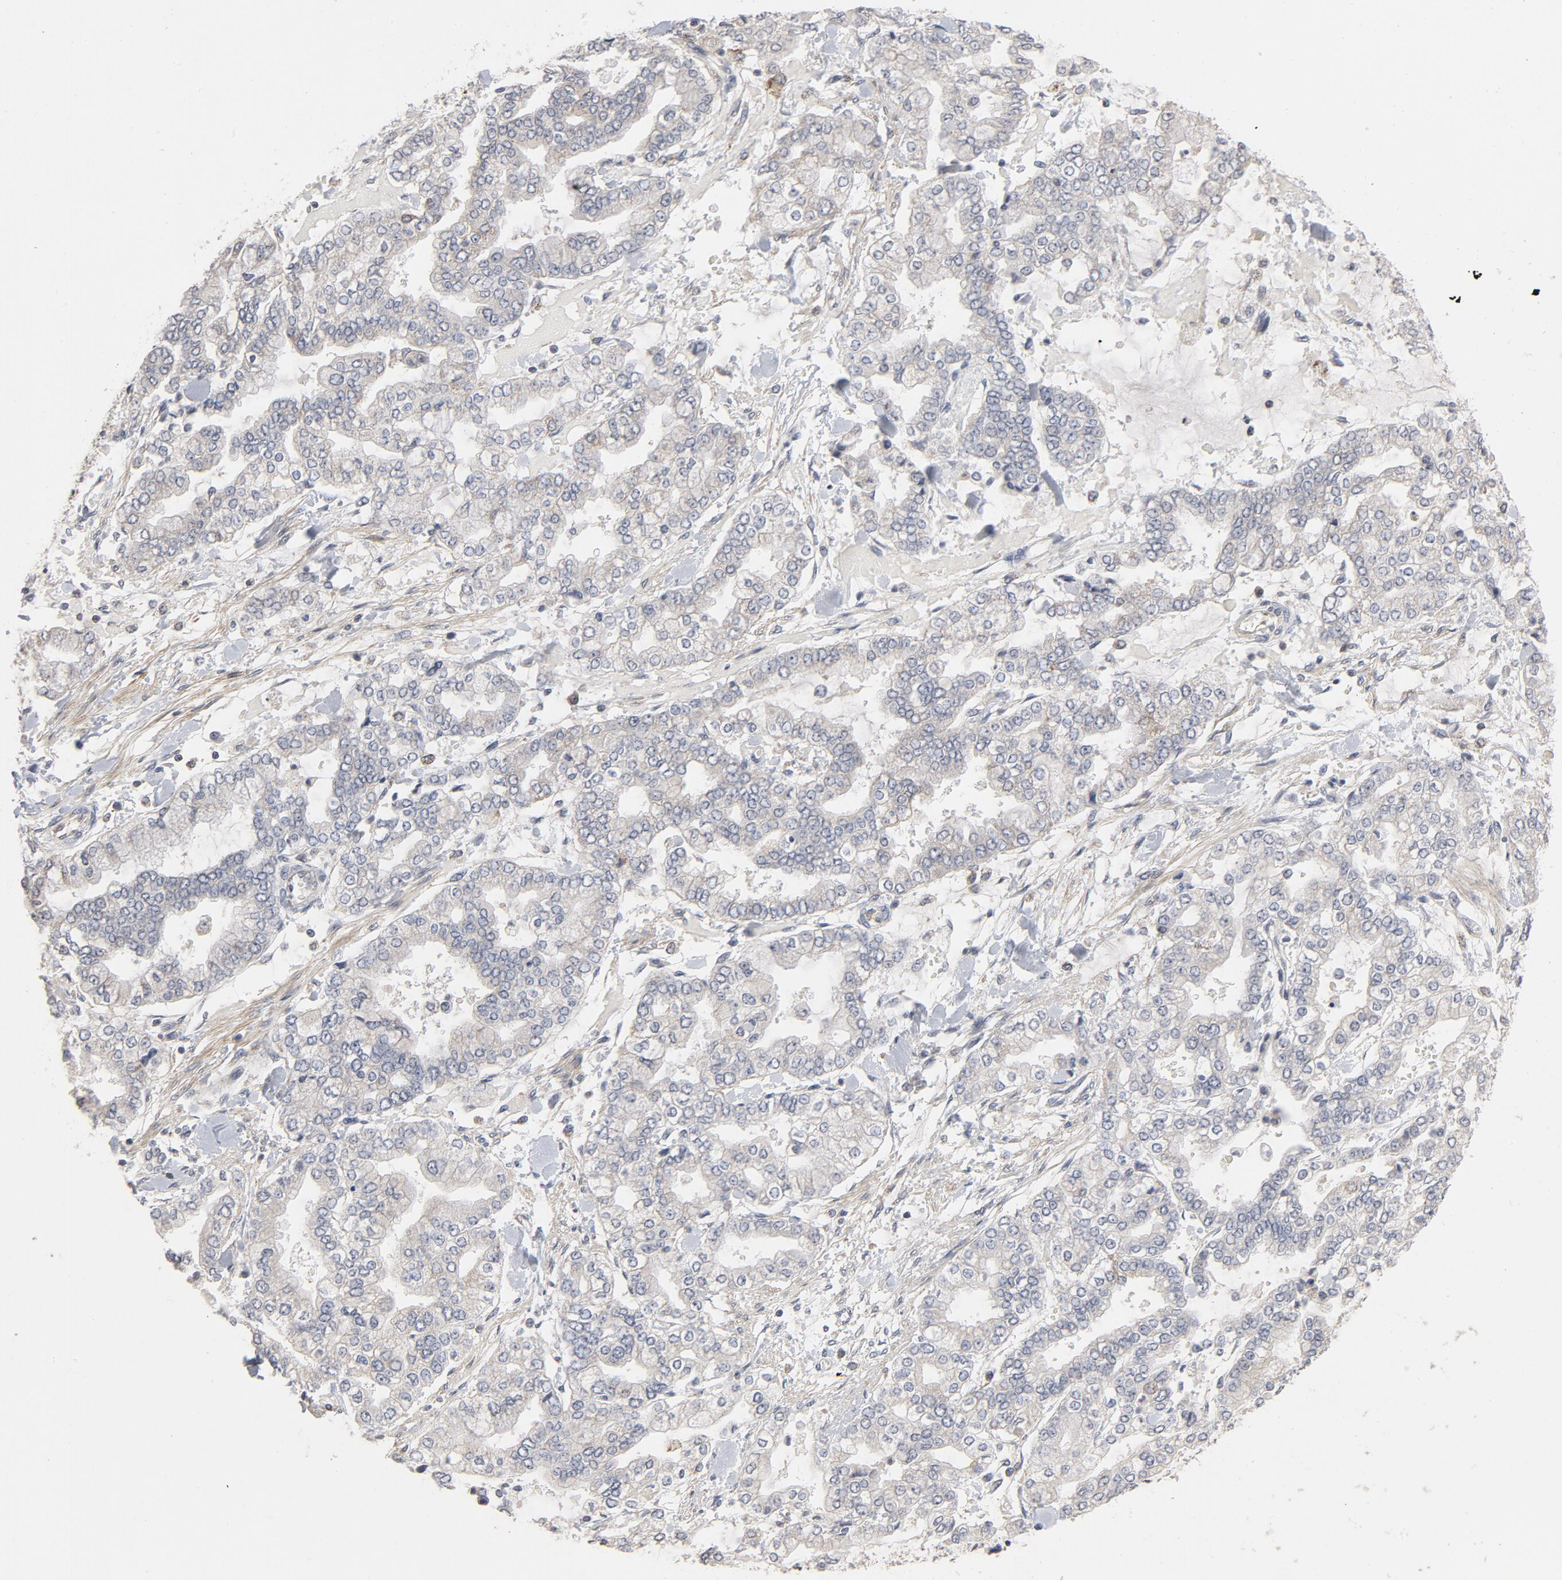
{"staining": {"intensity": "negative", "quantity": "none", "location": "none"}, "tissue": "stomach cancer", "cell_type": "Tumor cells", "image_type": "cancer", "snomed": [{"axis": "morphology", "description": "Normal tissue, NOS"}, {"axis": "morphology", "description": "Adenocarcinoma, NOS"}, {"axis": "topography", "description": "Stomach, upper"}, {"axis": "topography", "description": "Stomach"}], "caption": "The photomicrograph displays no significant staining in tumor cells of stomach cancer.", "gene": "PPP1R1B", "patient": {"sex": "male", "age": 76}}